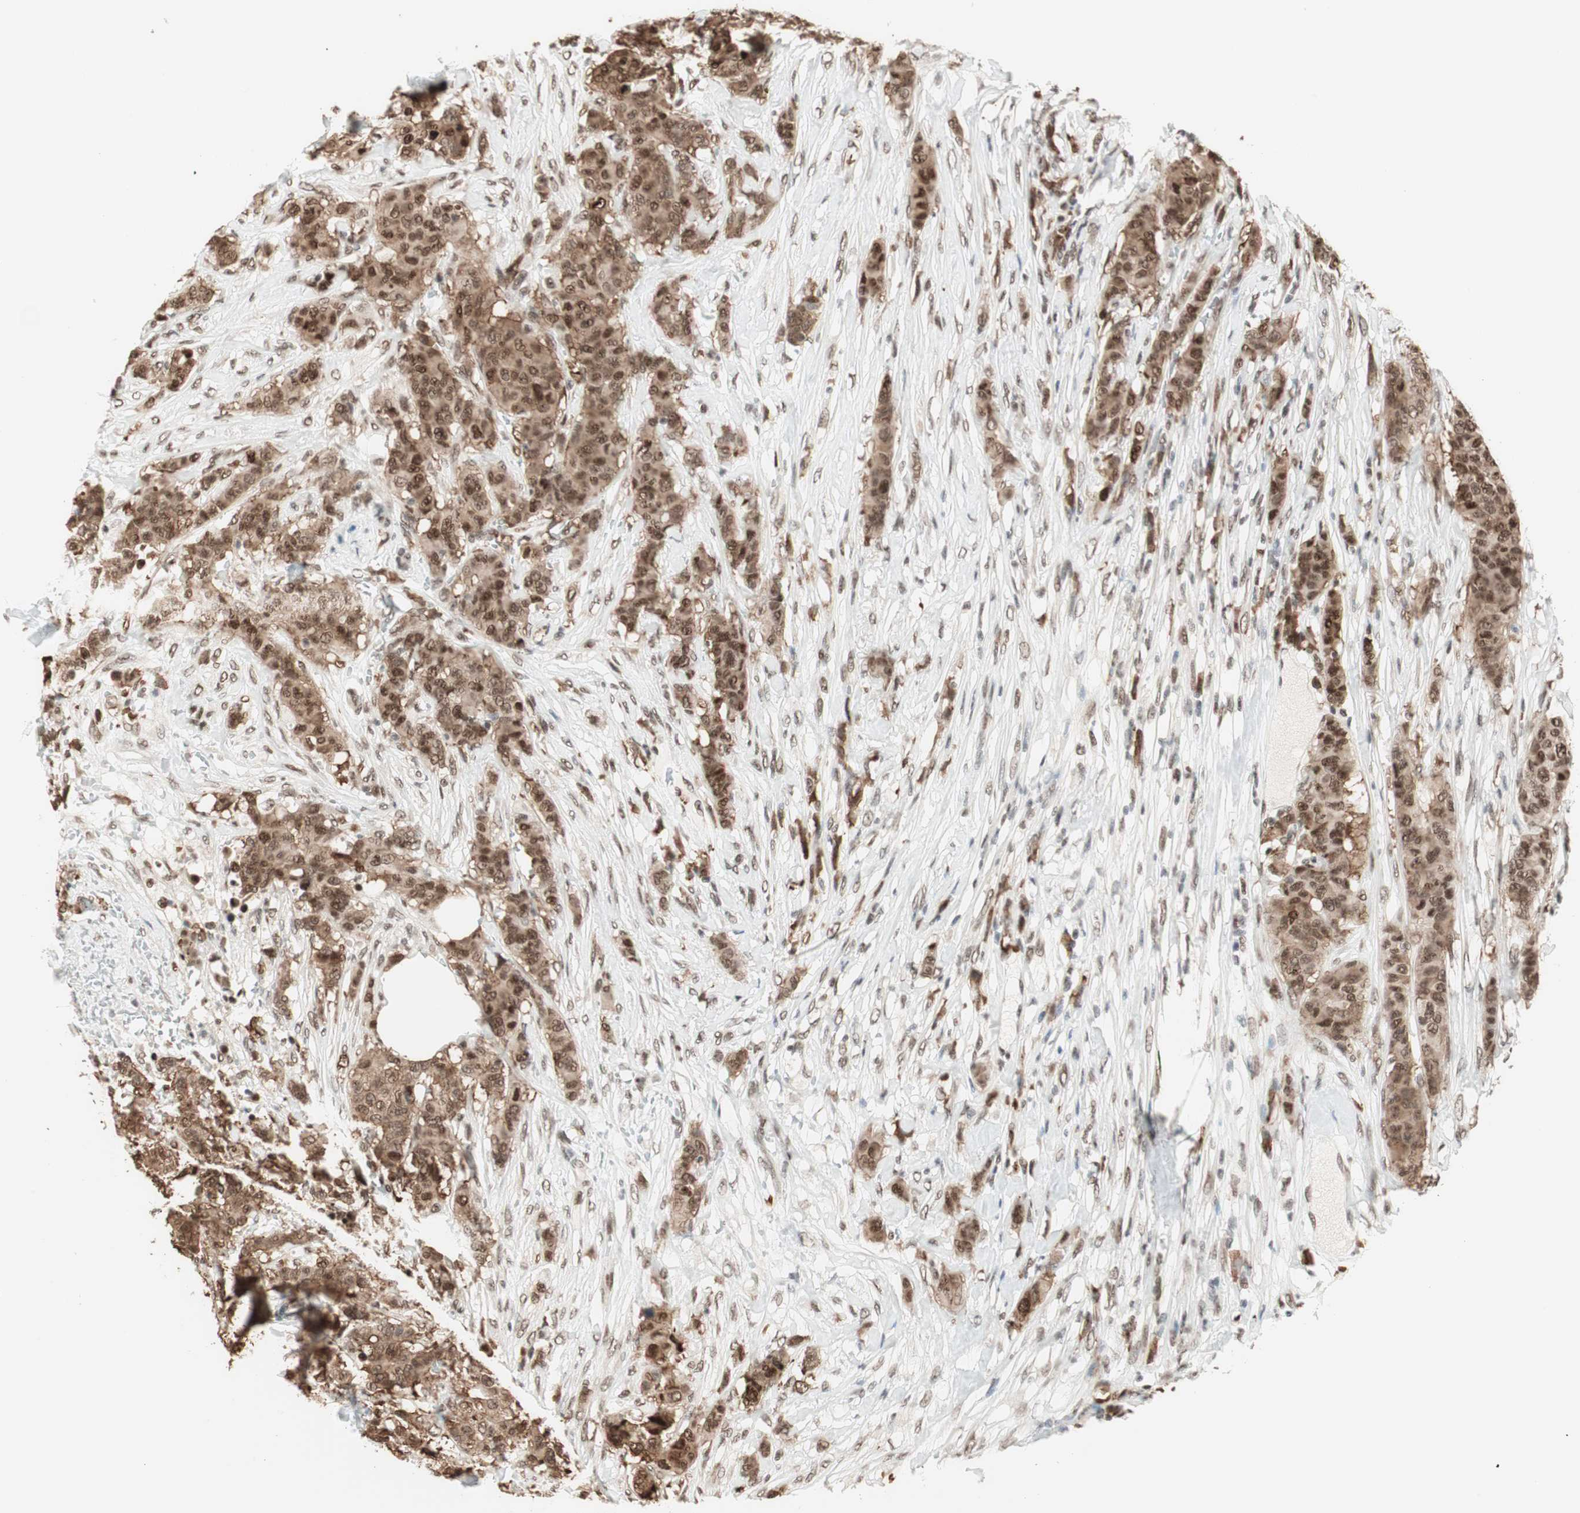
{"staining": {"intensity": "moderate", "quantity": ">75%", "location": "nuclear"}, "tissue": "breast cancer", "cell_type": "Tumor cells", "image_type": "cancer", "snomed": [{"axis": "morphology", "description": "Duct carcinoma"}, {"axis": "topography", "description": "Breast"}], "caption": "This is a histology image of IHC staining of invasive ductal carcinoma (breast), which shows moderate staining in the nuclear of tumor cells.", "gene": "SMARCE1", "patient": {"sex": "female", "age": 40}}